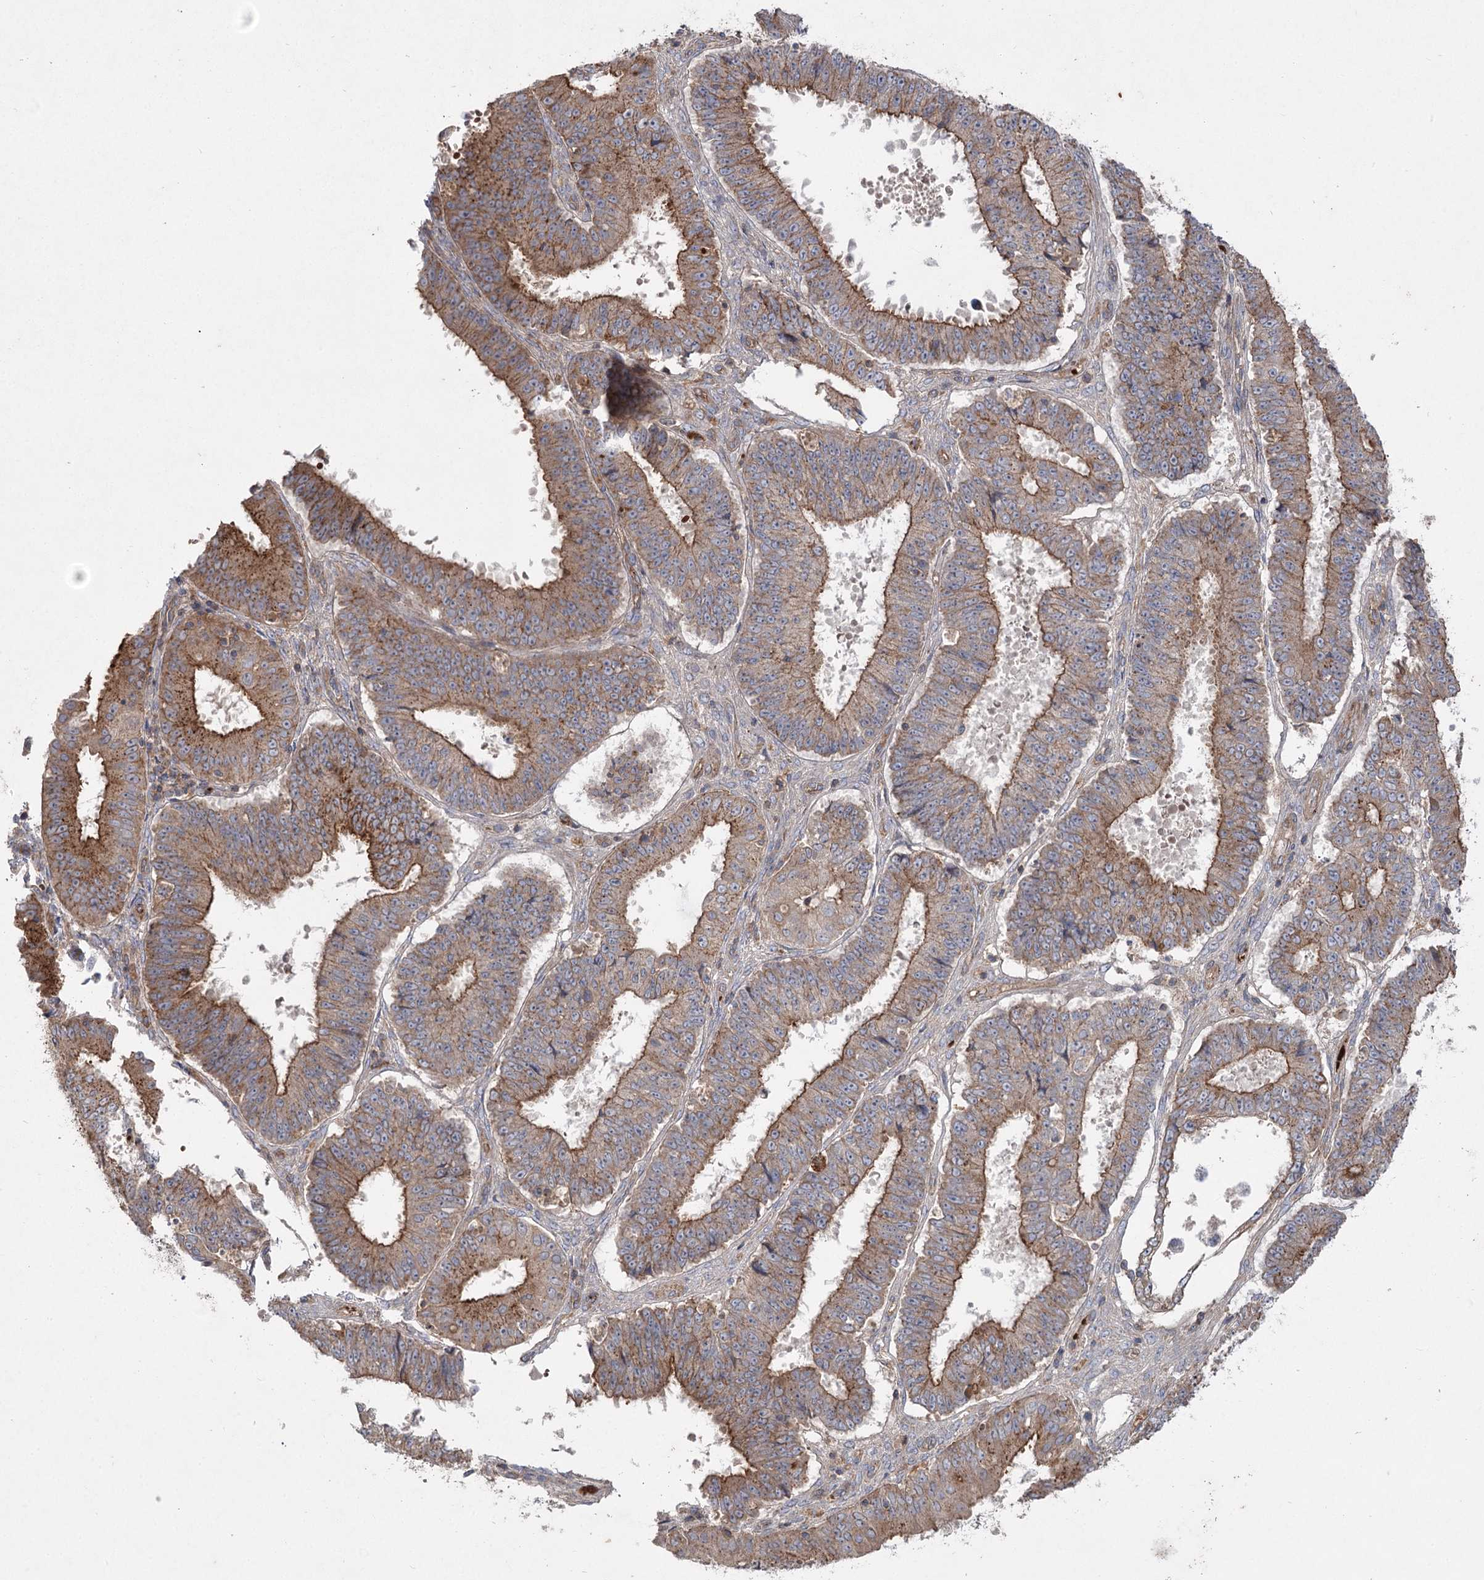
{"staining": {"intensity": "moderate", "quantity": ">75%", "location": "cytoplasmic/membranous"}, "tissue": "ovarian cancer", "cell_type": "Tumor cells", "image_type": "cancer", "snomed": [{"axis": "morphology", "description": "Carcinoma, endometroid"}, {"axis": "topography", "description": "Appendix"}, {"axis": "topography", "description": "Ovary"}], "caption": "Ovarian cancer (endometroid carcinoma) tissue reveals moderate cytoplasmic/membranous positivity in about >75% of tumor cells, visualized by immunohistochemistry. (DAB (3,3'-diaminobenzidine) IHC with brightfield microscopy, high magnification).", "gene": "KIAA0825", "patient": {"sex": "female", "age": 42}}